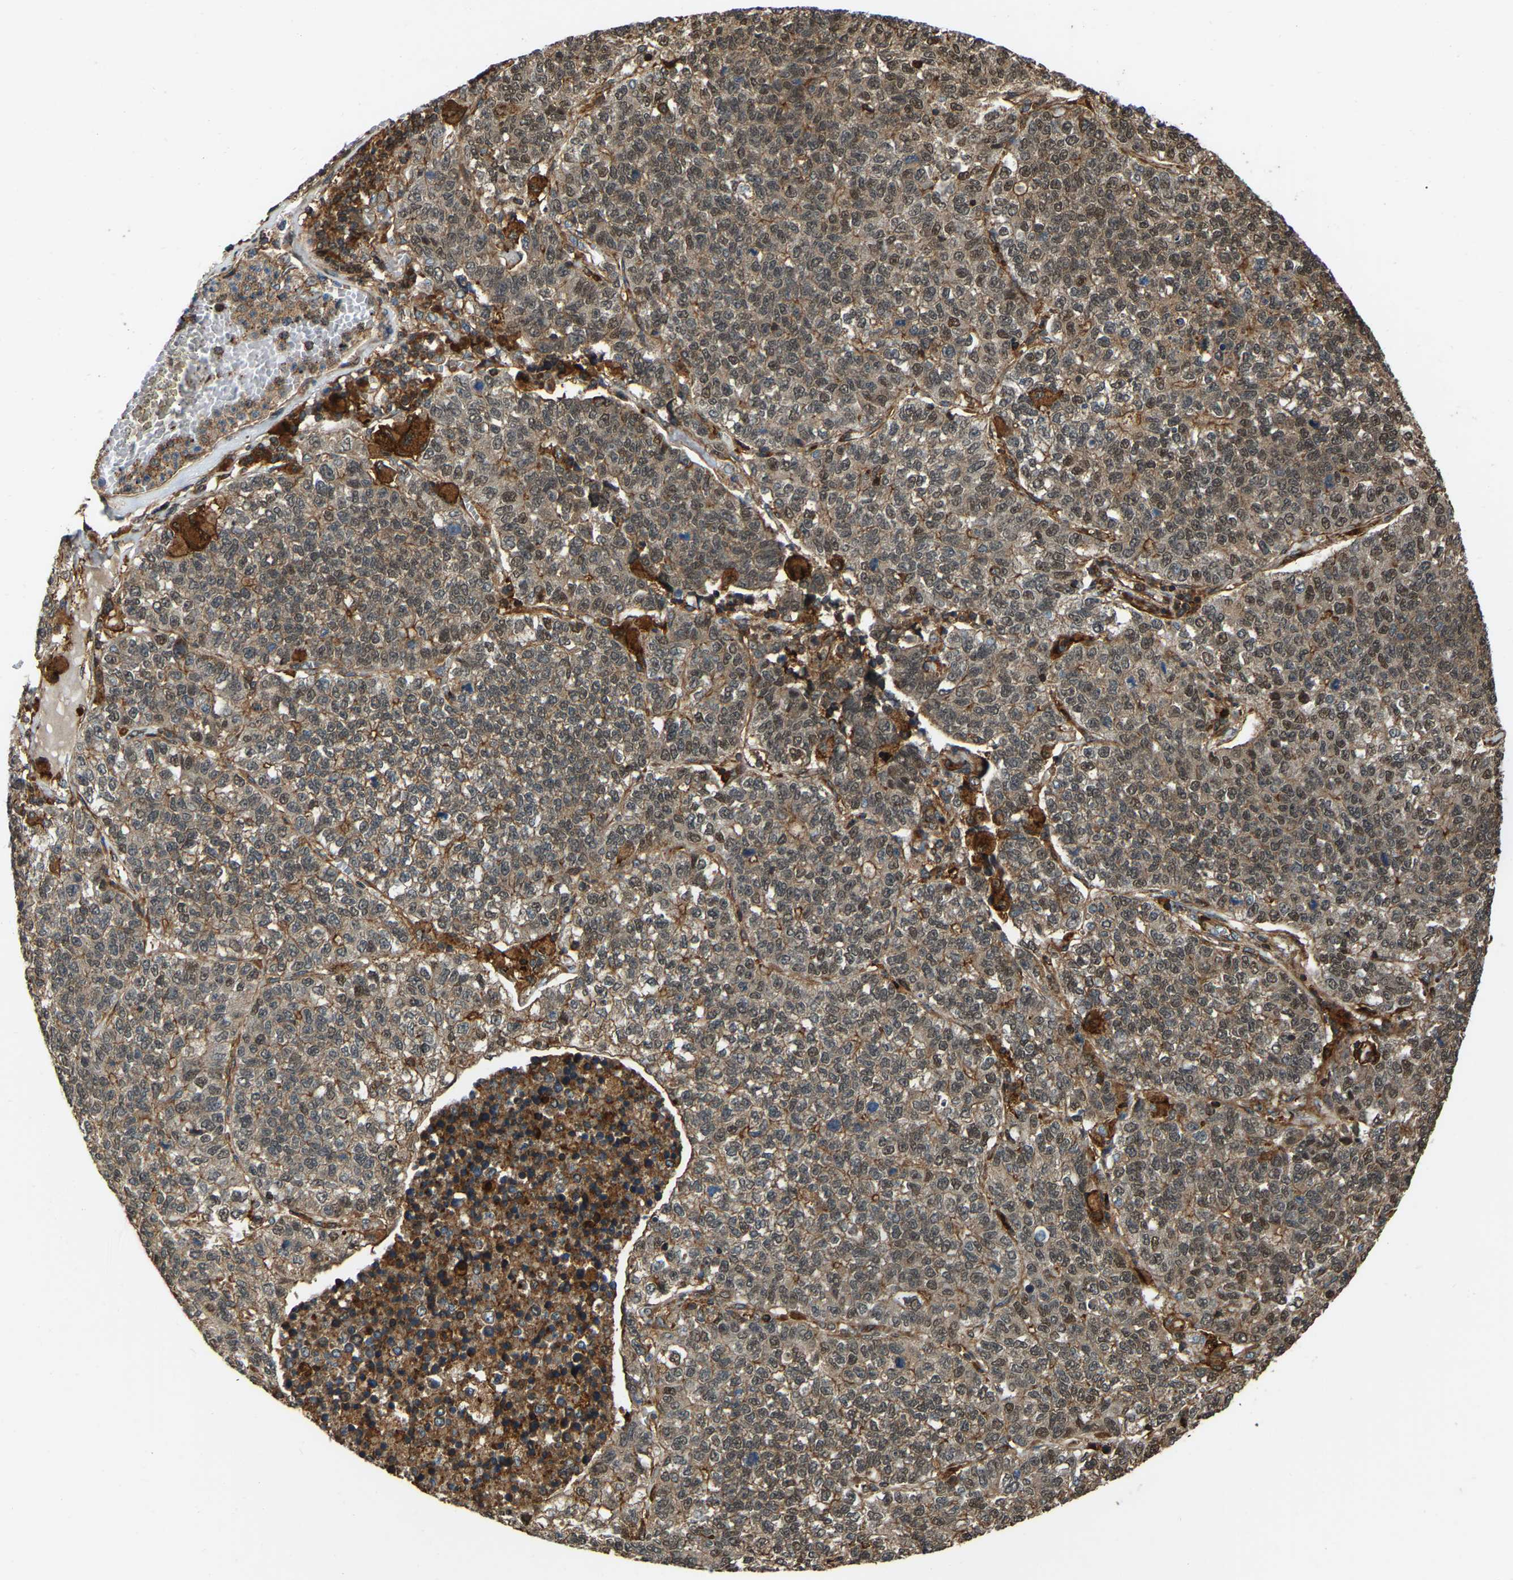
{"staining": {"intensity": "moderate", "quantity": ">75%", "location": "cytoplasmic/membranous,nuclear"}, "tissue": "lung cancer", "cell_type": "Tumor cells", "image_type": "cancer", "snomed": [{"axis": "morphology", "description": "Adenocarcinoma, NOS"}, {"axis": "topography", "description": "Lung"}], "caption": "Lung adenocarcinoma tissue reveals moderate cytoplasmic/membranous and nuclear expression in approximately >75% of tumor cells, visualized by immunohistochemistry. Ihc stains the protein of interest in brown and the nuclei are stained blue.", "gene": "SAMD9L", "patient": {"sex": "male", "age": 49}}